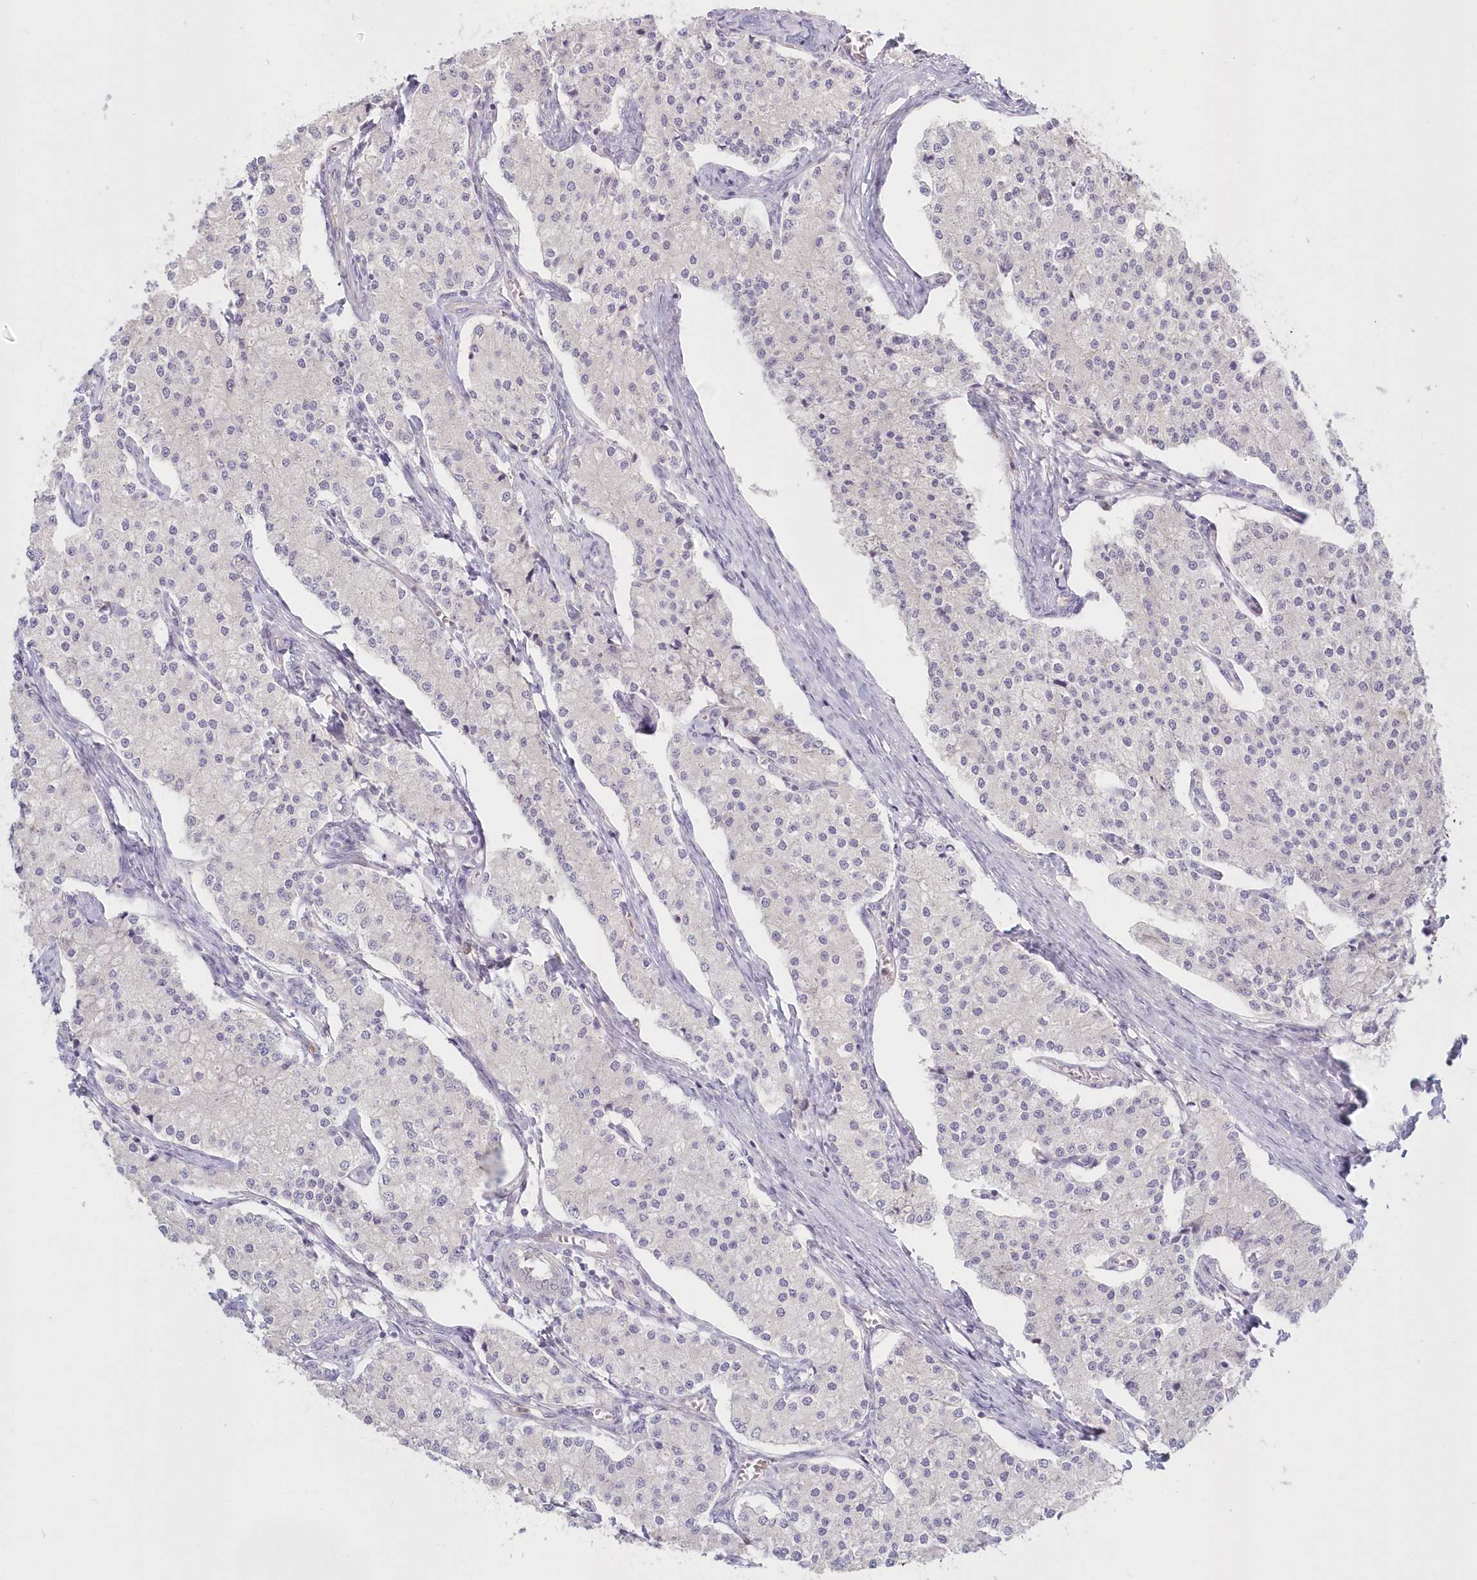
{"staining": {"intensity": "negative", "quantity": "none", "location": "none"}, "tissue": "carcinoid", "cell_type": "Tumor cells", "image_type": "cancer", "snomed": [{"axis": "morphology", "description": "Carcinoid, malignant, NOS"}, {"axis": "topography", "description": "Colon"}], "caption": "This is an immunohistochemistry (IHC) image of carcinoid (malignant). There is no staining in tumor cells.", "gene": "KATNA1", "patient": {"sex": "female", "age": 52}}